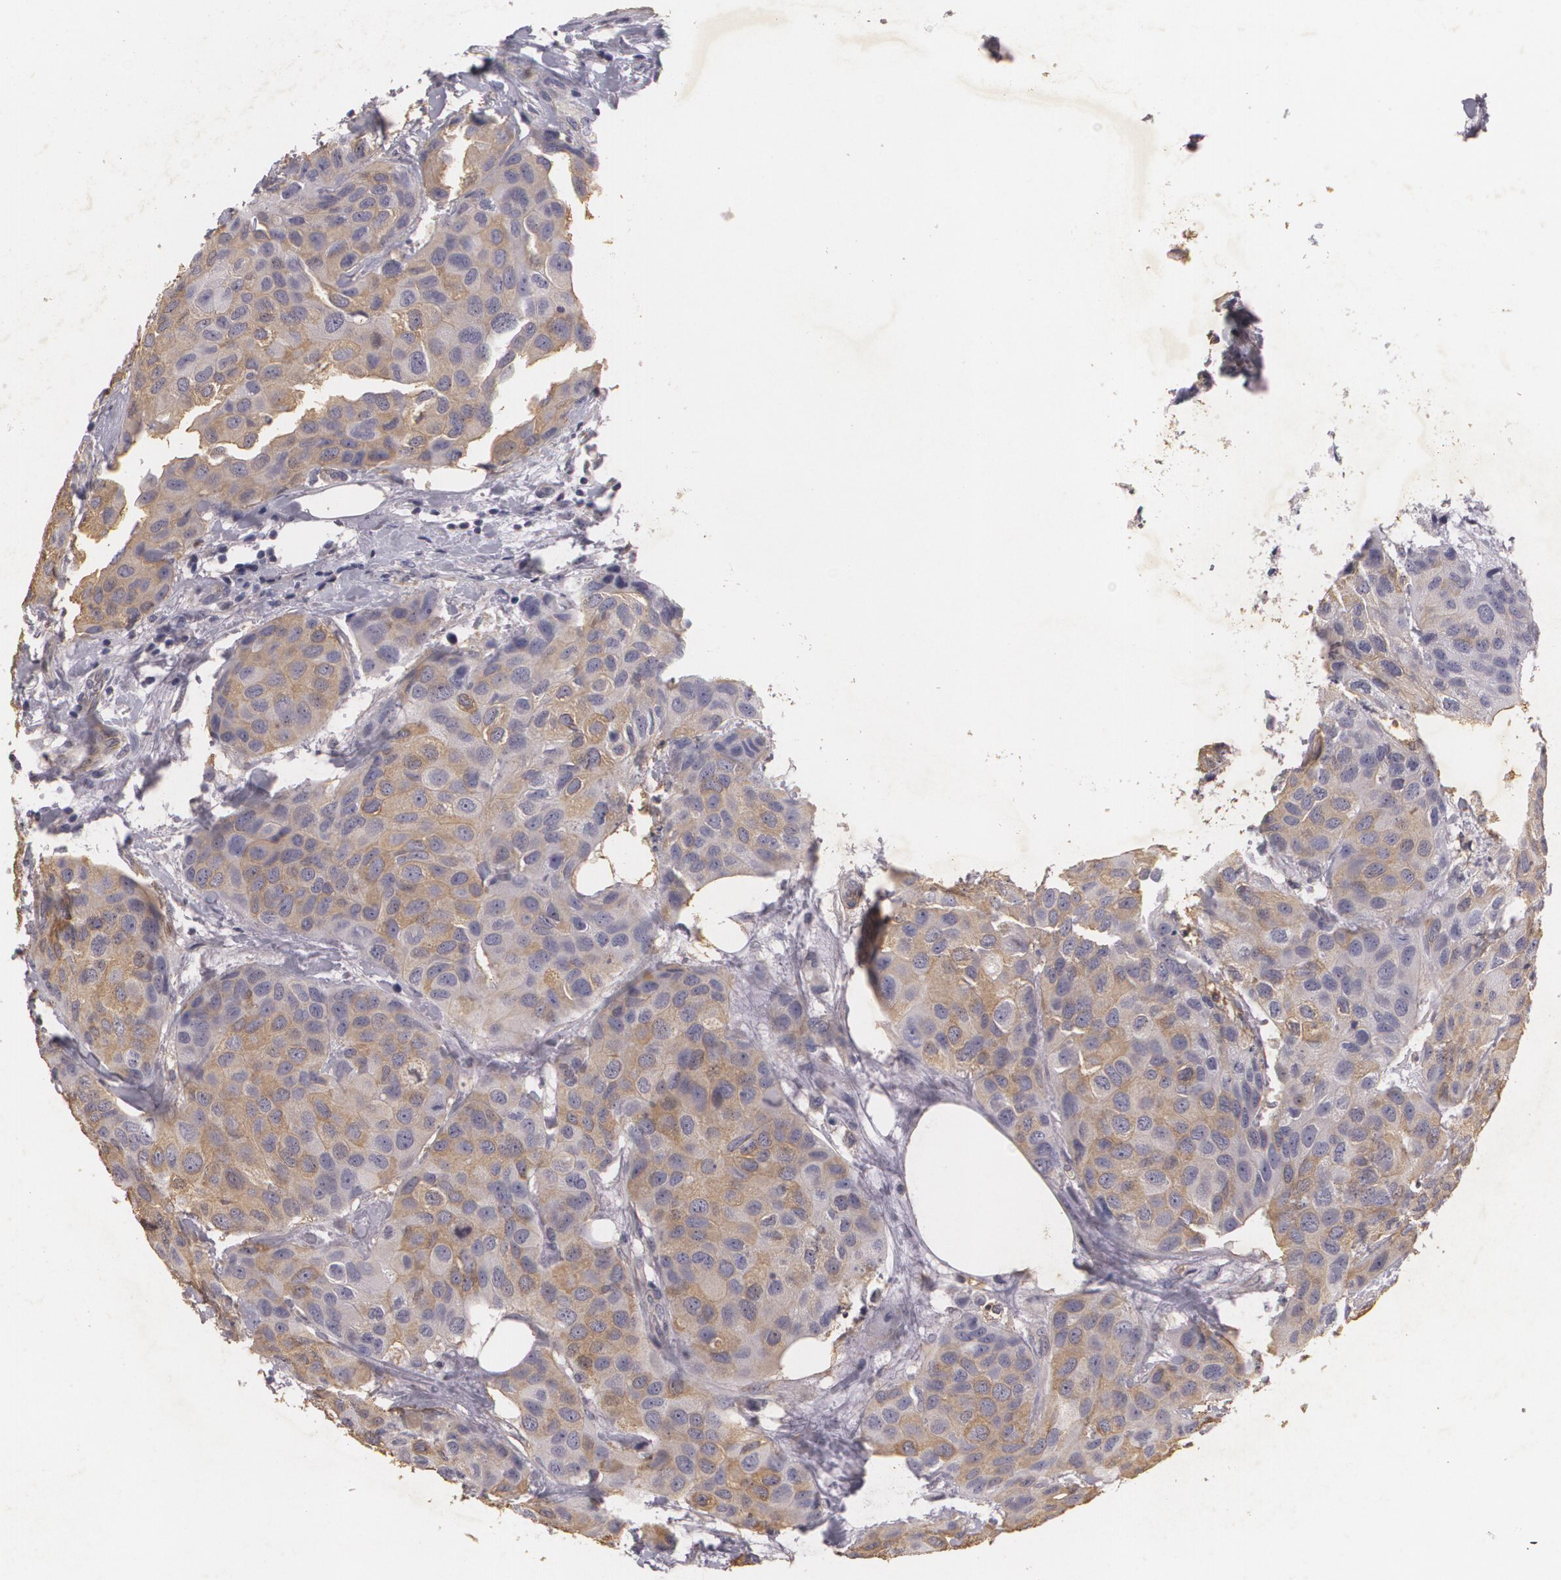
{"staining": {"intensity": "weak", "quantity": ">75%", "location": "cytoplasmic/membranous"}, "tissue": "breast cancer", "cell_type": "Tumor cells", "image_type": "cancer", "snomed": [{"axis": "morphology", "description": "Duct carcinoma"}, {"axis": "topography", "description": "Breast"}], "caption": "Breast intraductal carcinoma stained for a protein (brown) demonstrates weak cytoplasmic/membranous positive expression in about >75% of tumor cells.", "gene": "KCNA4", "patient": {"sex": "female", "age": 68}}